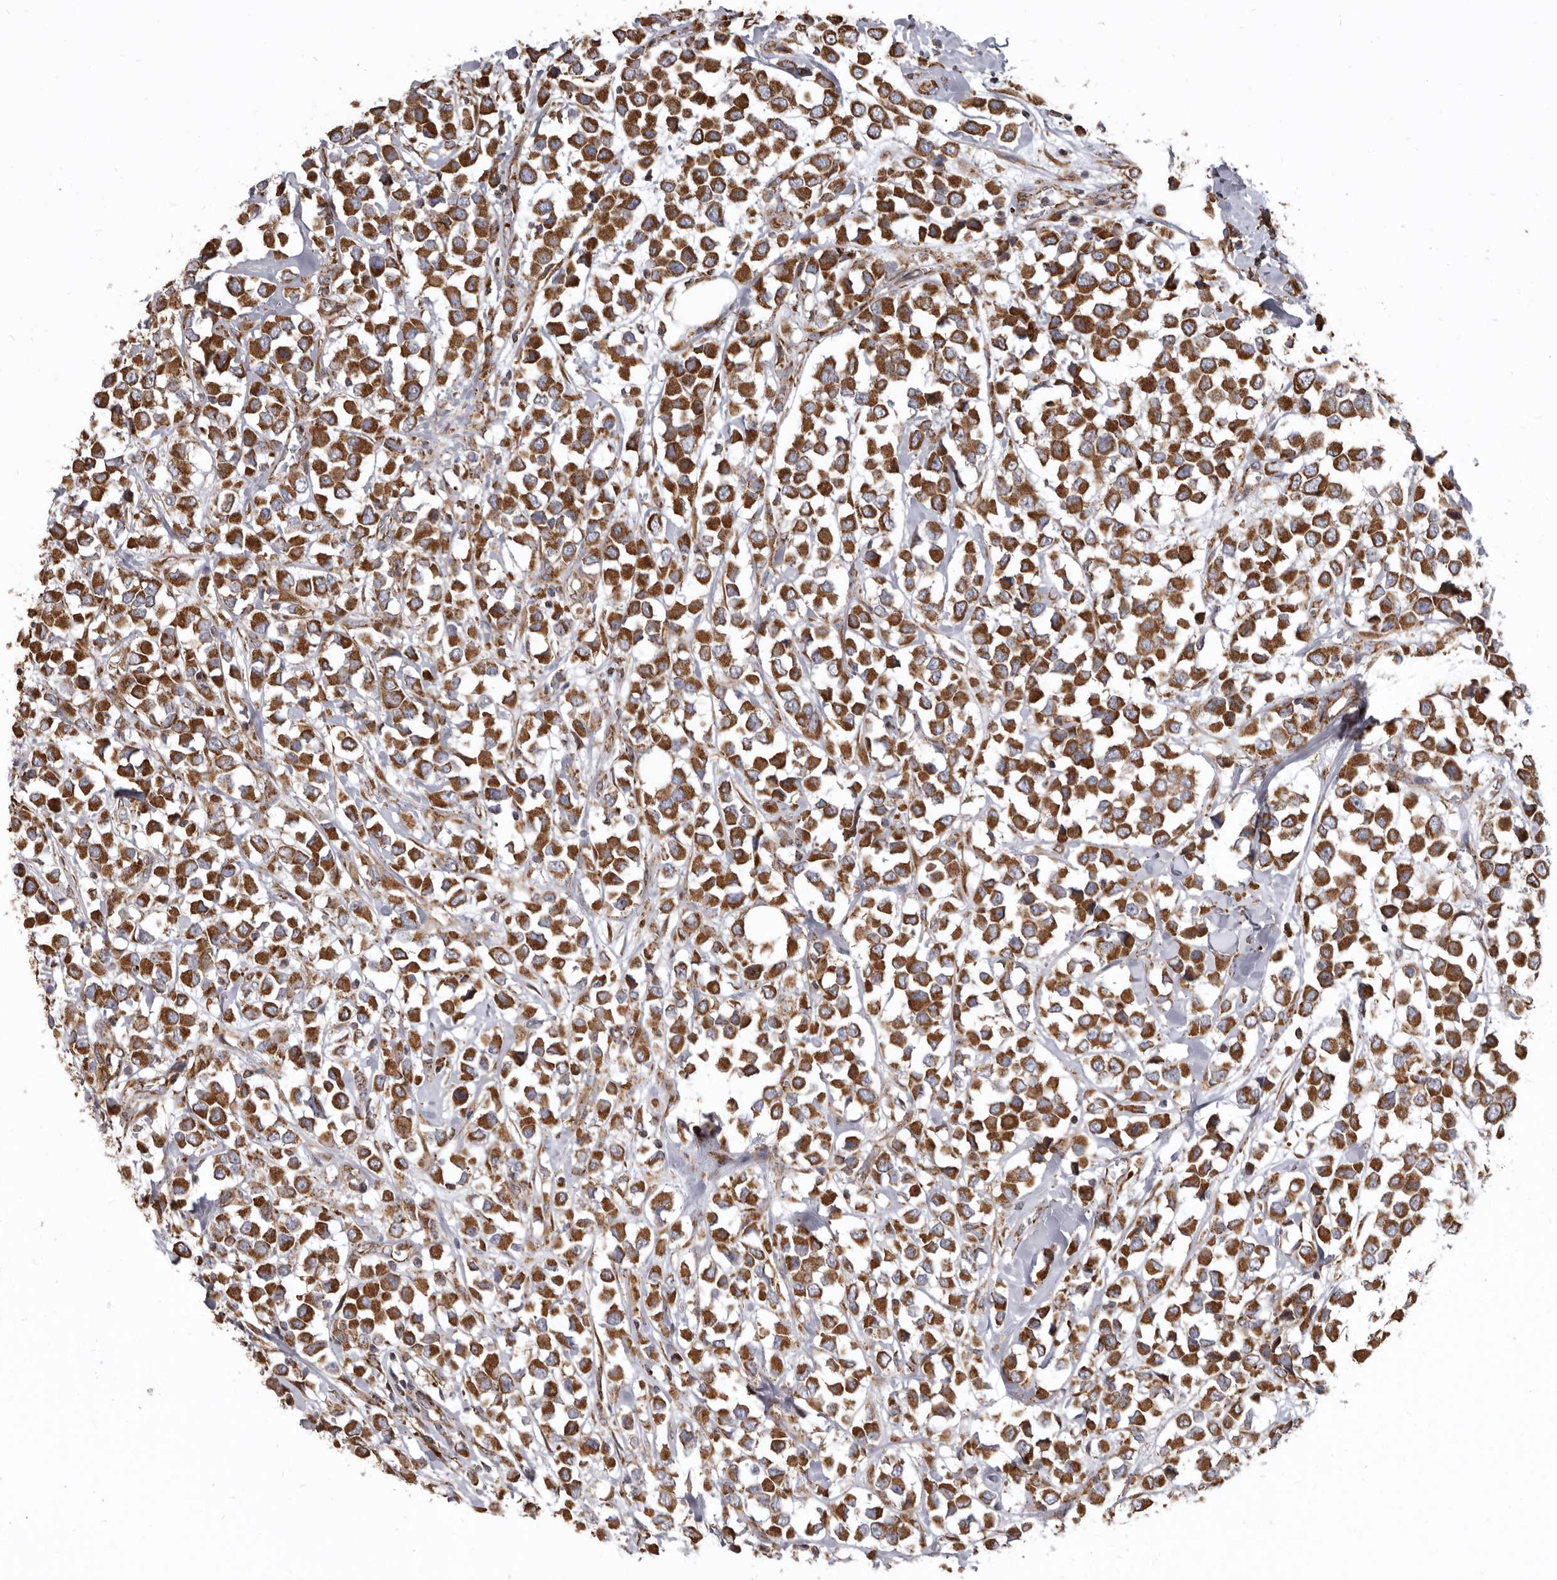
{"staining": {"intensity": "strong", "quantity": ">75%", "location": "cytoplasmic/membranous"}, "tissue": "breast cancer", "cell_type": "Tumor cells", "image_type": "cancer", "snomed": [{"axis": "morphology", "description": "Duct carcinoma"}, {"axis": "topography", "description": "Breast"}], "caption": "DAB immunohistochemical staining of breast cancer (intraductal carcinoma) exhibits strong cytoplasmic/membranous protein staining in approximately >75% of tumor cells.", "gene": "CDK5RAP3", "patient": {"sex": "female", "age": 61}}